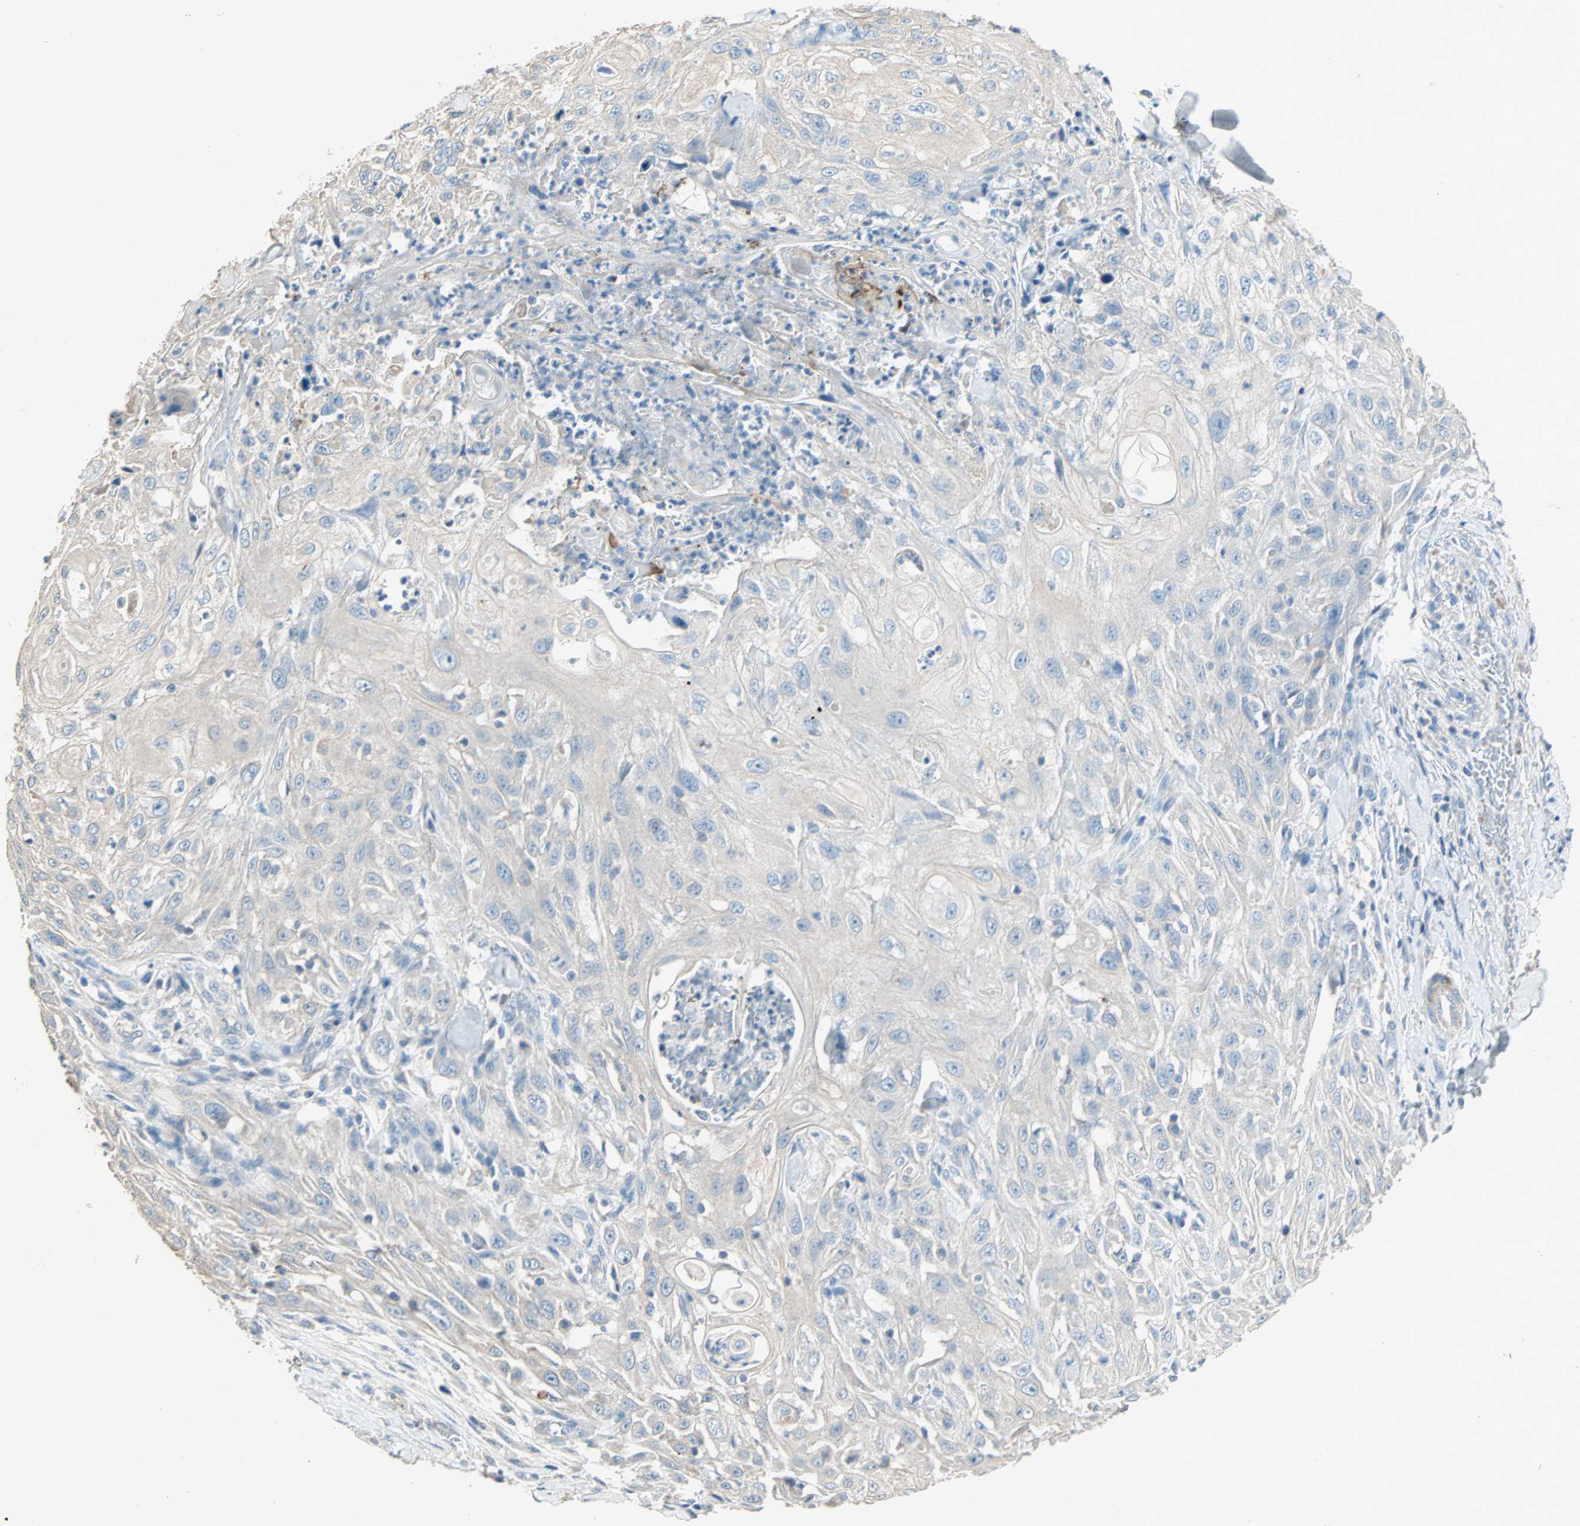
{"staining": {"intensity": "negative", "quantity": "none", "location": "none"}, "tissue": "skin cancer", "cell_type": "Tumor cells", "image_type": "cancer", "snomed": [{"axis": "morphology", "description": "Squamous cell carcinoma, NOS"}, {"axis": "morphology", "description": "Squamous cell carcinoma, metastatic, NOS"}, {"axis": "topography", "description": "Skin"}, {"axis": "topography", "description": "Lymph node"}], "caption": "Human skin cancer (metastatic squamous cell carcinoma) stained for a protein using immunohistochemistry displays no expression in tumor cells.", "gene": "ACVRL1", "patient": {"sex": "male", "age": 75}}